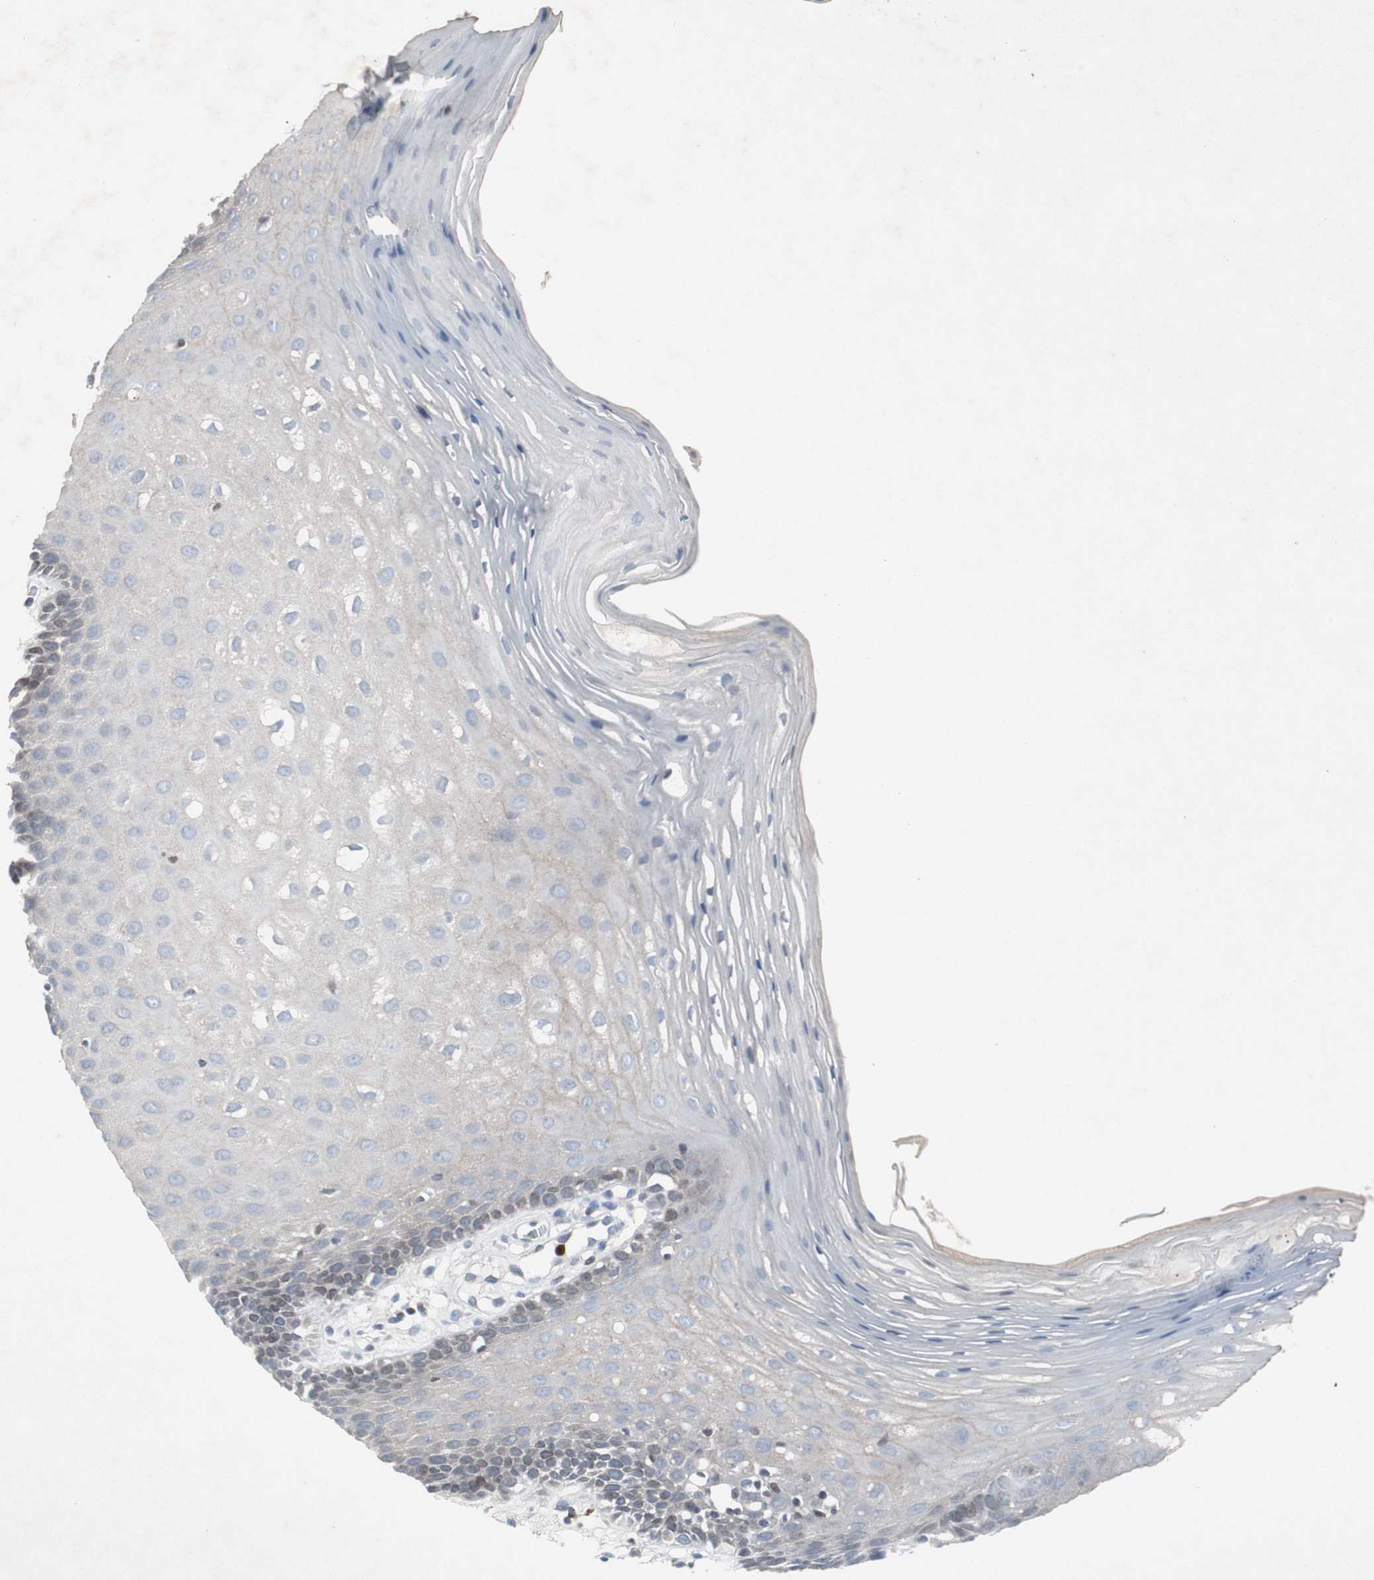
{"staining": {"intensity": "weak", "quantity": "<25%", "location": "cytoplasmic/membranous"}, "tissue": "oral mucosa", "cell_type": "Squamous epithelial cells", "image_type": "normal", "snomed": [{"axis": "morphology", "description": "Normal tissue, NOS"}, {"axis": "morphology", "description": "Squamous cell carcinoma, NOS"}, {"axis": "topography", "description": "Skeletal muscle"}, {"axis": "topography", "description": "Oral tissue"}, {"axis": "topography", "description": "Head-Neck"}], "caption": "Immunohistochemistry (IHC) micrograph of unremarkable oral mucosa stained for a protein (brown), which shows no positivity in squamous epithelial cells. Brightfield microscopy of immunohistochemistry stained with DAB (3,3'-diaminobenzidine) (brown) and hematoxylin (blue), captured at high magnification.", "gene": "ZNF396", "patient": {"sex": "male", "age": 71}}